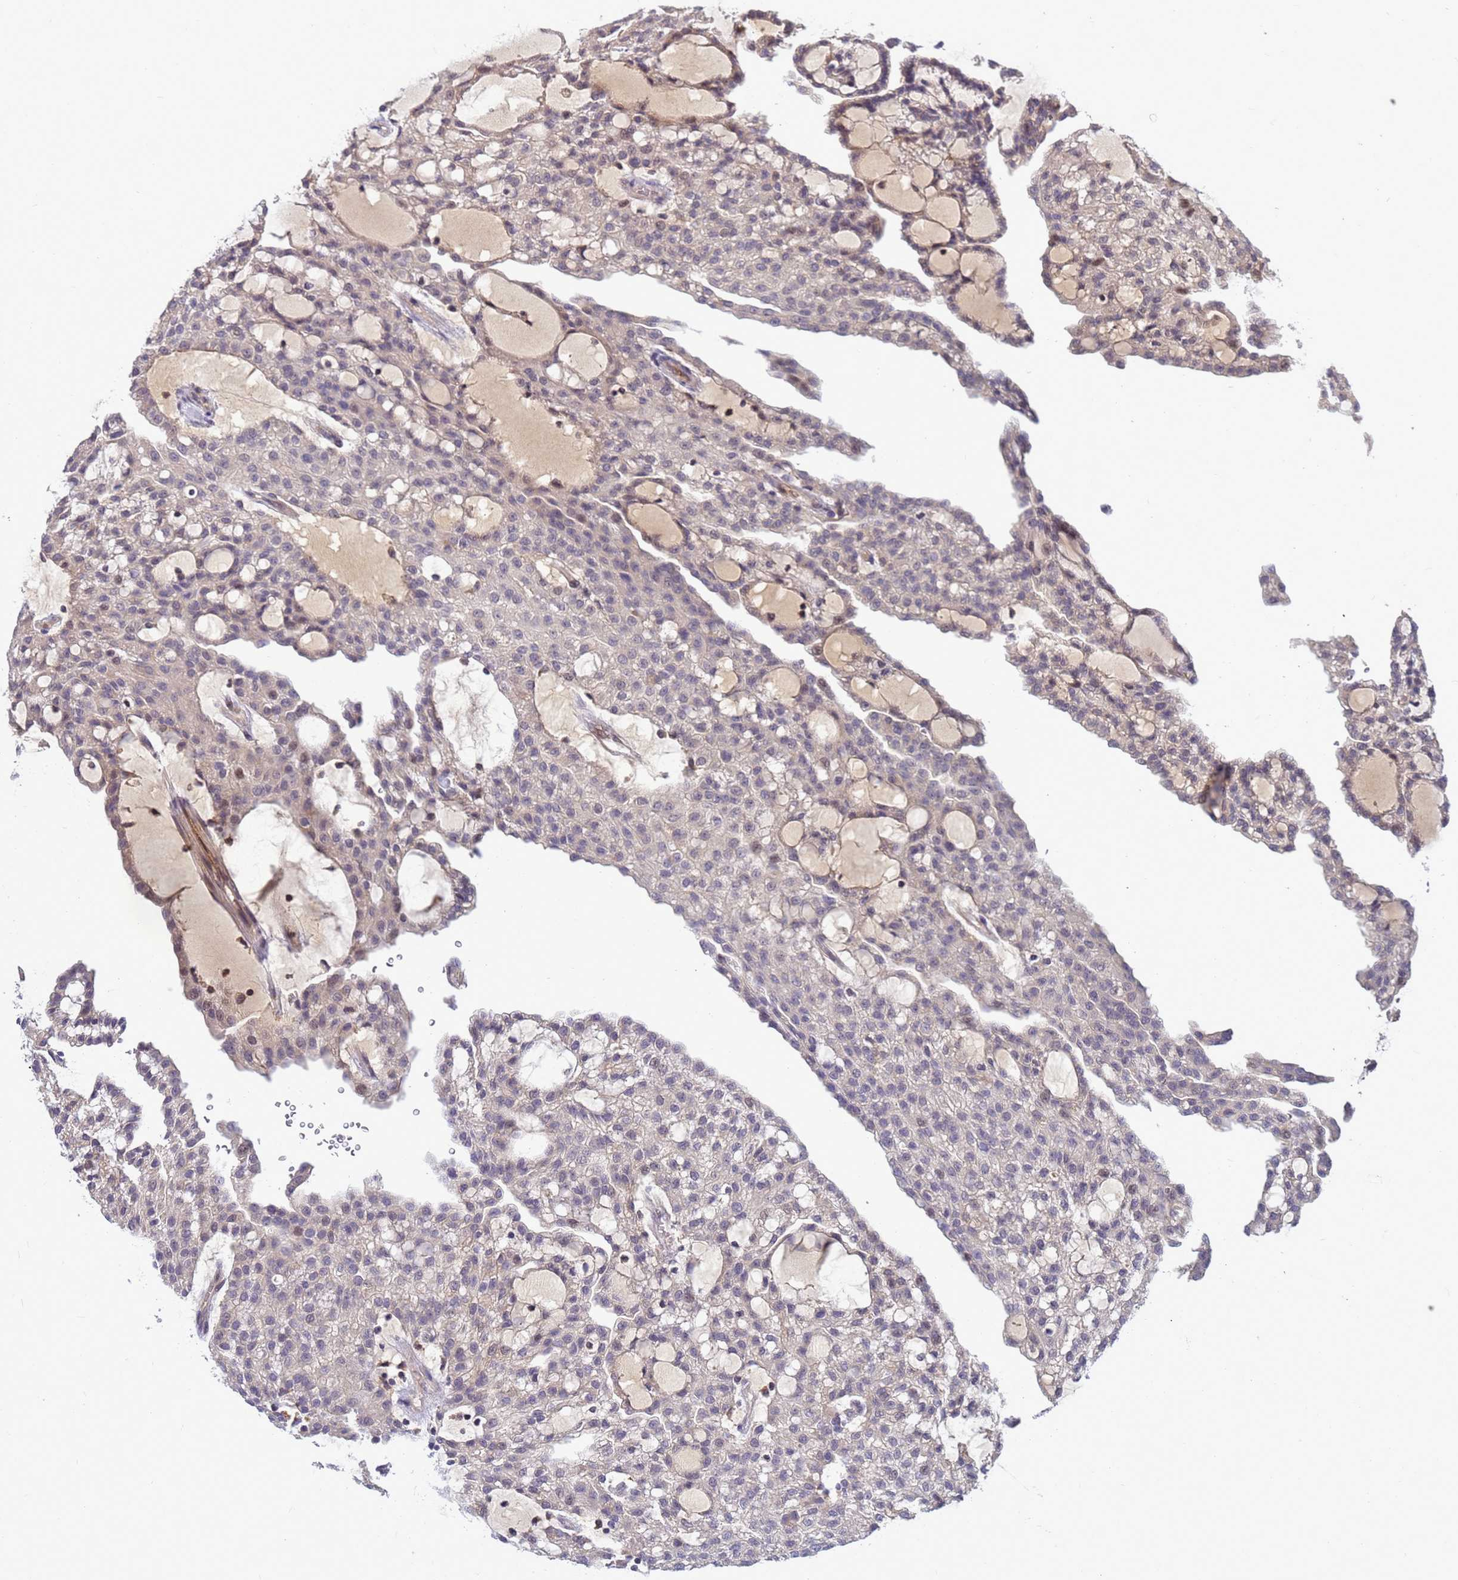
{"staining": {"intensity": "negative", "quantity": "none", "location": "none"}, "tissue": "renal cancer", "cell_type": "Tumor cells", "image_type": "cancer", "snomed": [{"axis": "morphology", "description": "Adenocarcinoma, NOS"}, {"axis": "topography", "description": "Kidney"}], "caption": "Micrograph shows no protein positivity in tumor cells of adenocarcinoma (renal) tissue.", "gene": "TMEM74B", "patient": {"sex": "male", "age": 63}}